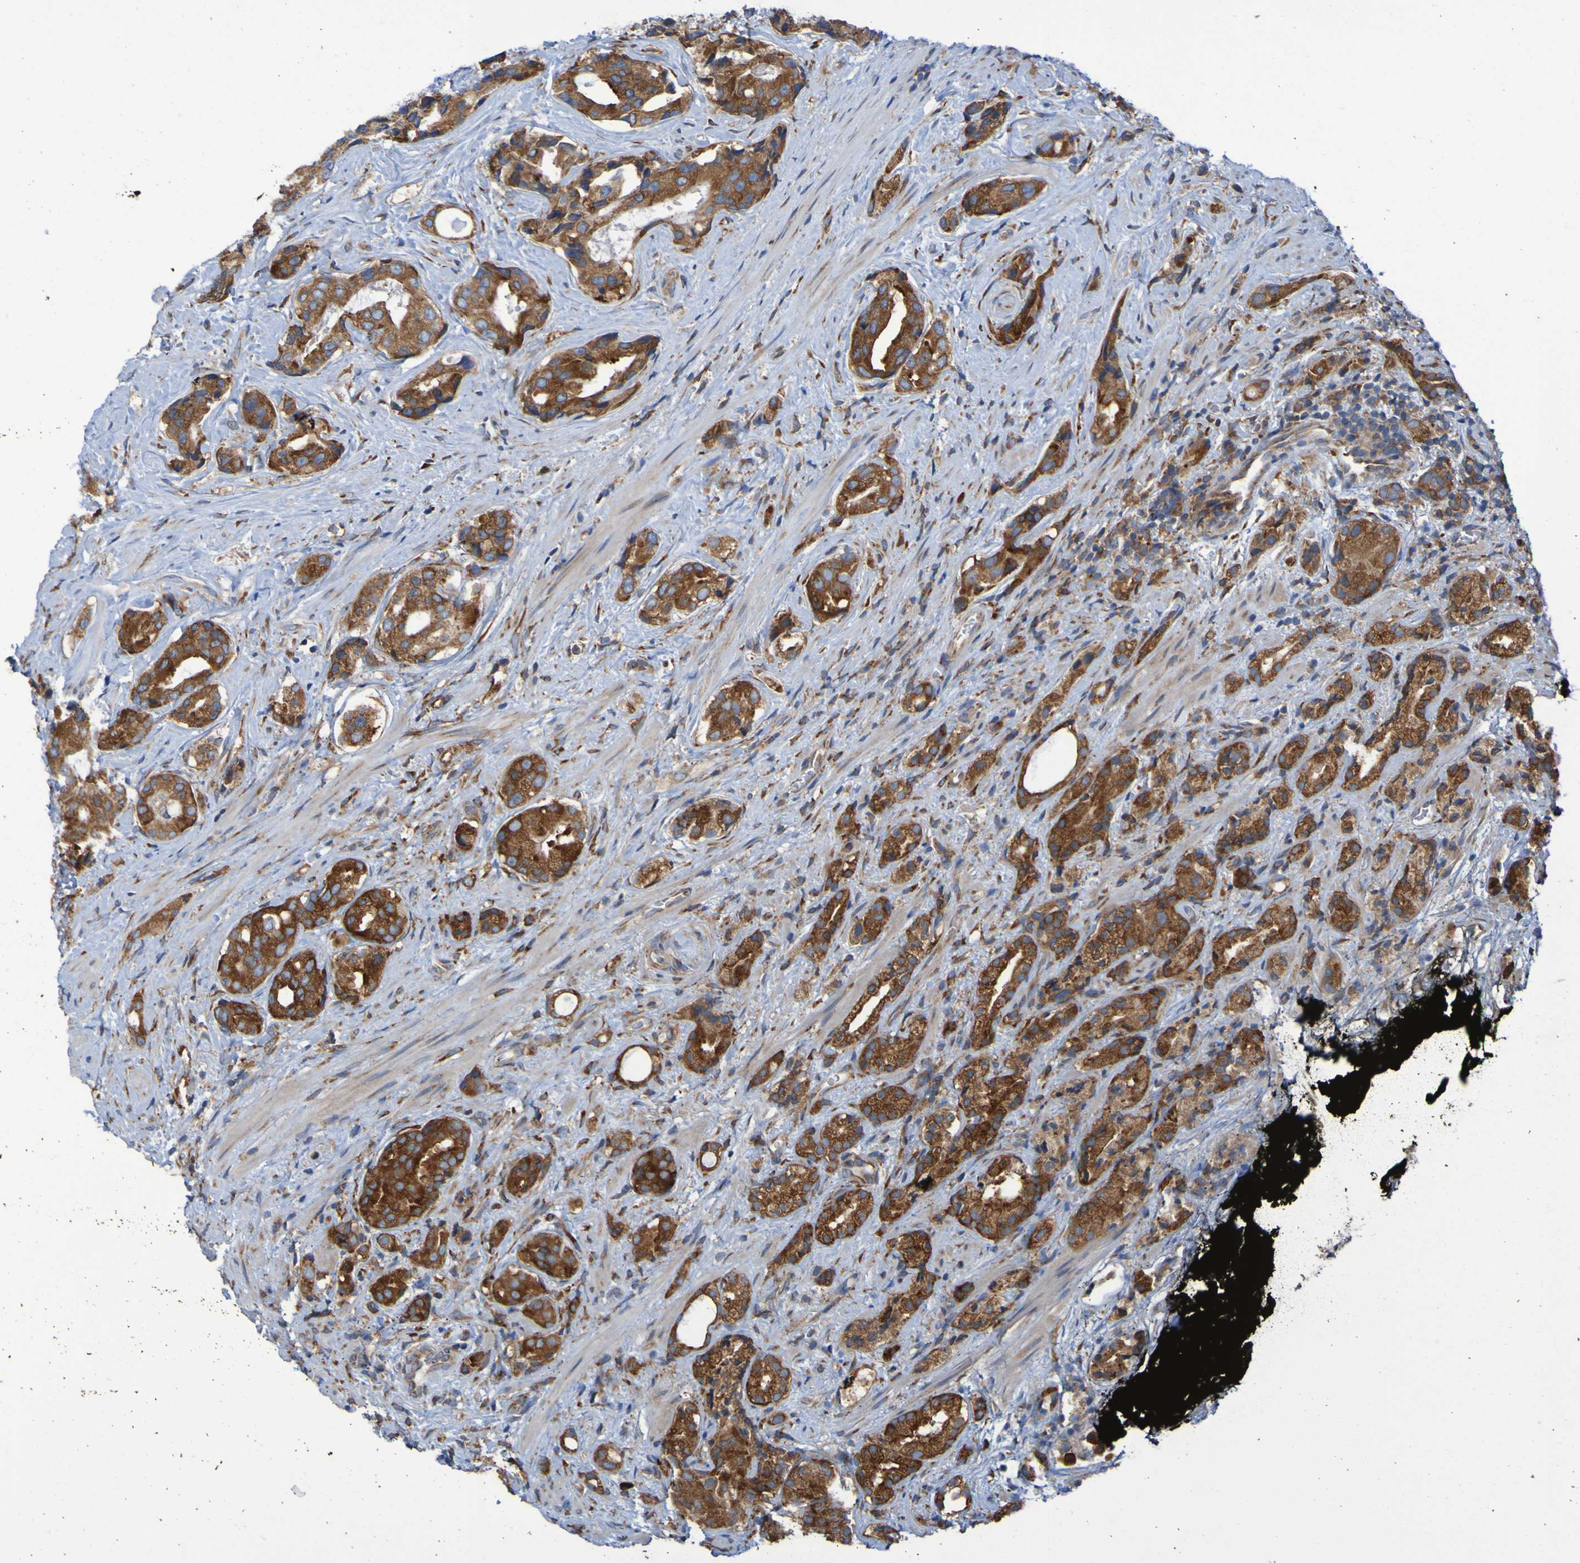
{"staining": {"intensity": "strong", "quantity": ">75%", "location": "cytoplasmic/membranous"}, "tissue": "prostate cancer", "cell_type": "Tumor cells", "image_type": "cancer", "snomed": [{"axis": "morphology", "description": "Adenocarcinoma, High grade"}, {"axis": "topography", "description": "Prostate"}], "caption": "Immunohistochemical staining of human prostate cancer demonstrates strong cytoplasmic/membranous protein staining in approximately >75% of tumor cells.", "gene": "FKBP3", "patient": {"sex": "male", "age": 71}}